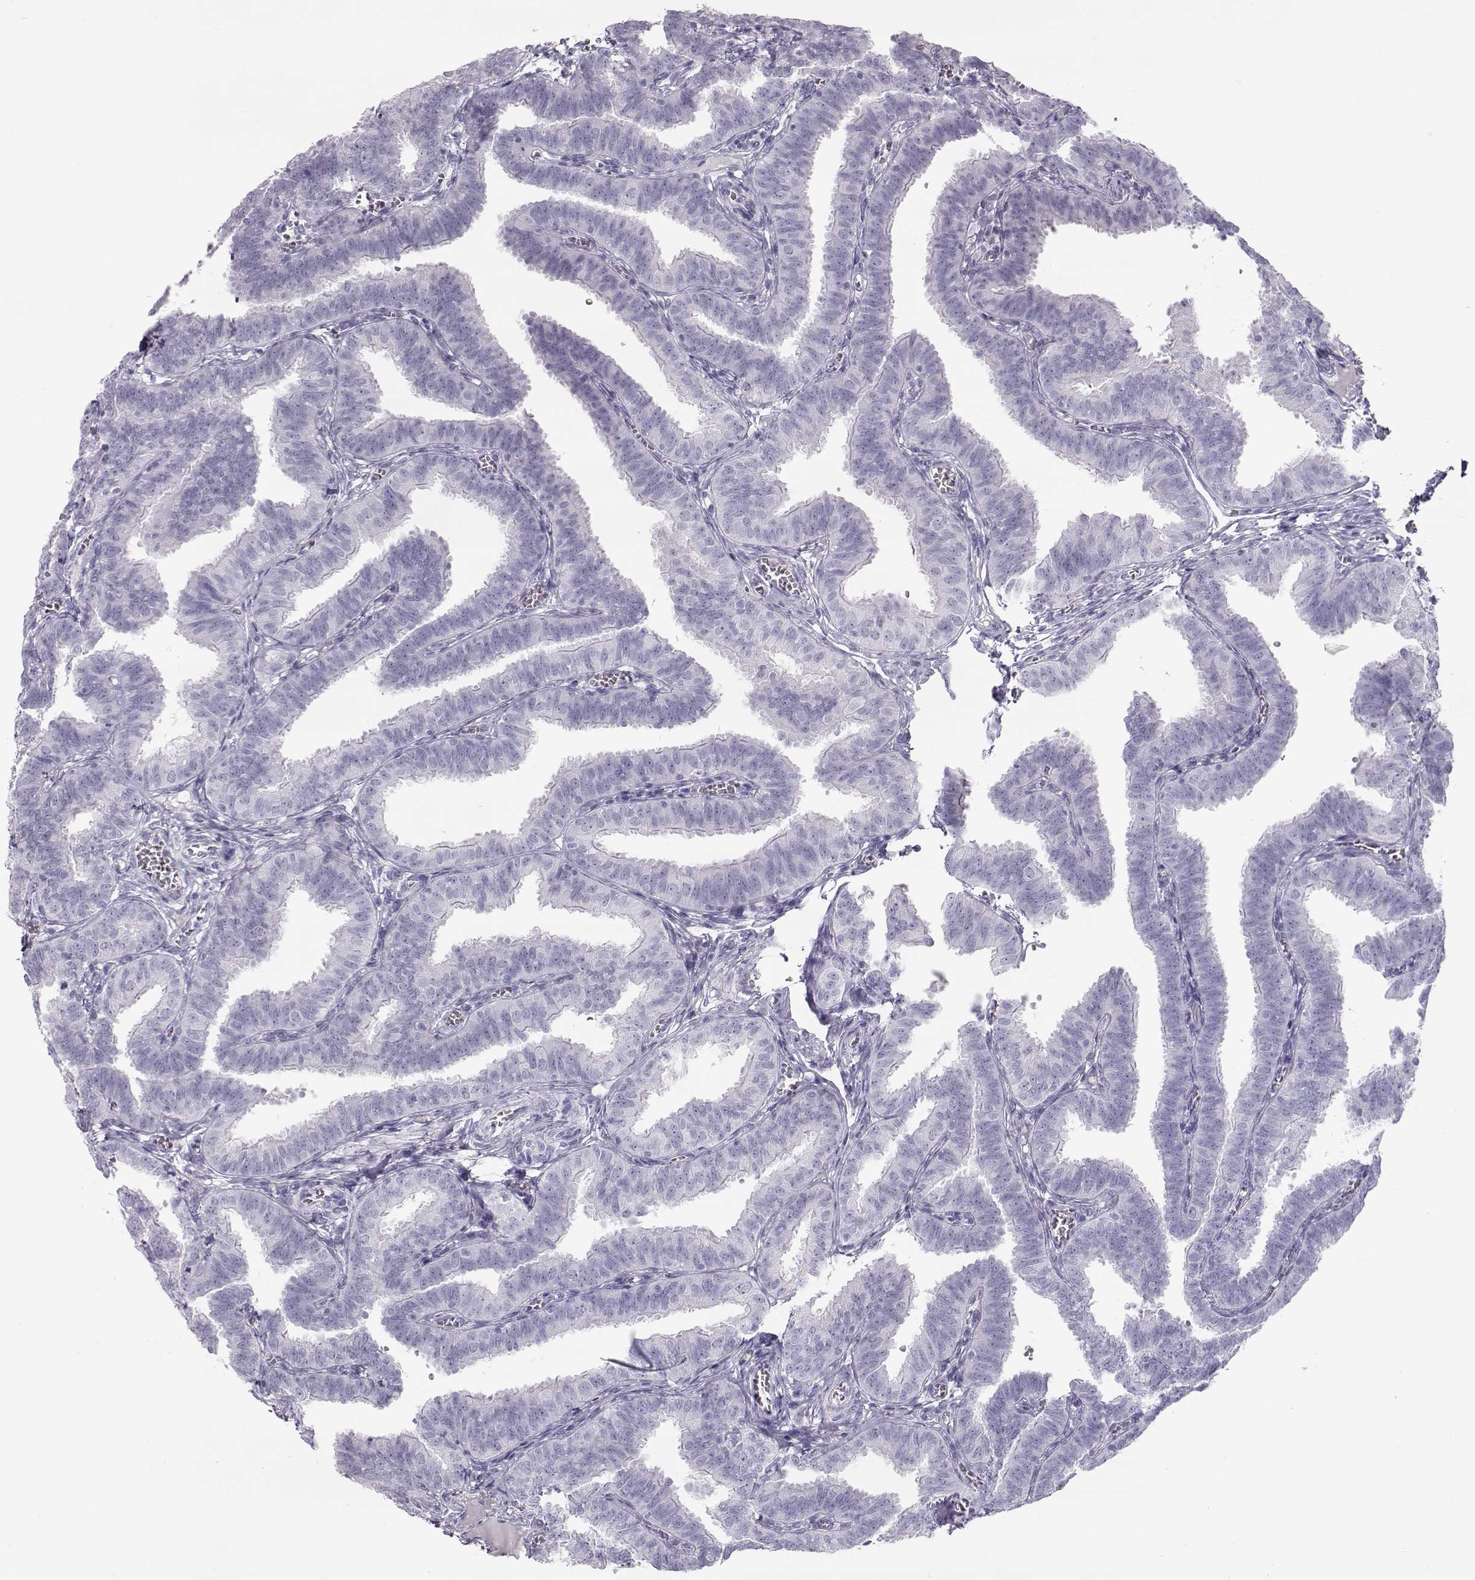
{"staining": {"intensity": "negative", "quantity": "none", "location": "none"}, "tissue": "fallopian tube", "cell_type": "Glandular cells", "image_type": "normal", "snomed": [{"axis": "morphology", "description": "Normal tissue, NOS"}, {"axis": "topography", "description": "Fallopian tube"}], "caption": "An immunohistochemistry photomicrograph of unremarkable fallopian tube is shown. There is no staining in glandular cells of fallopian tube. Nuclei are stained in blue.", "gene": "MIP", "patient": {"sex": "female", "age": 25}}